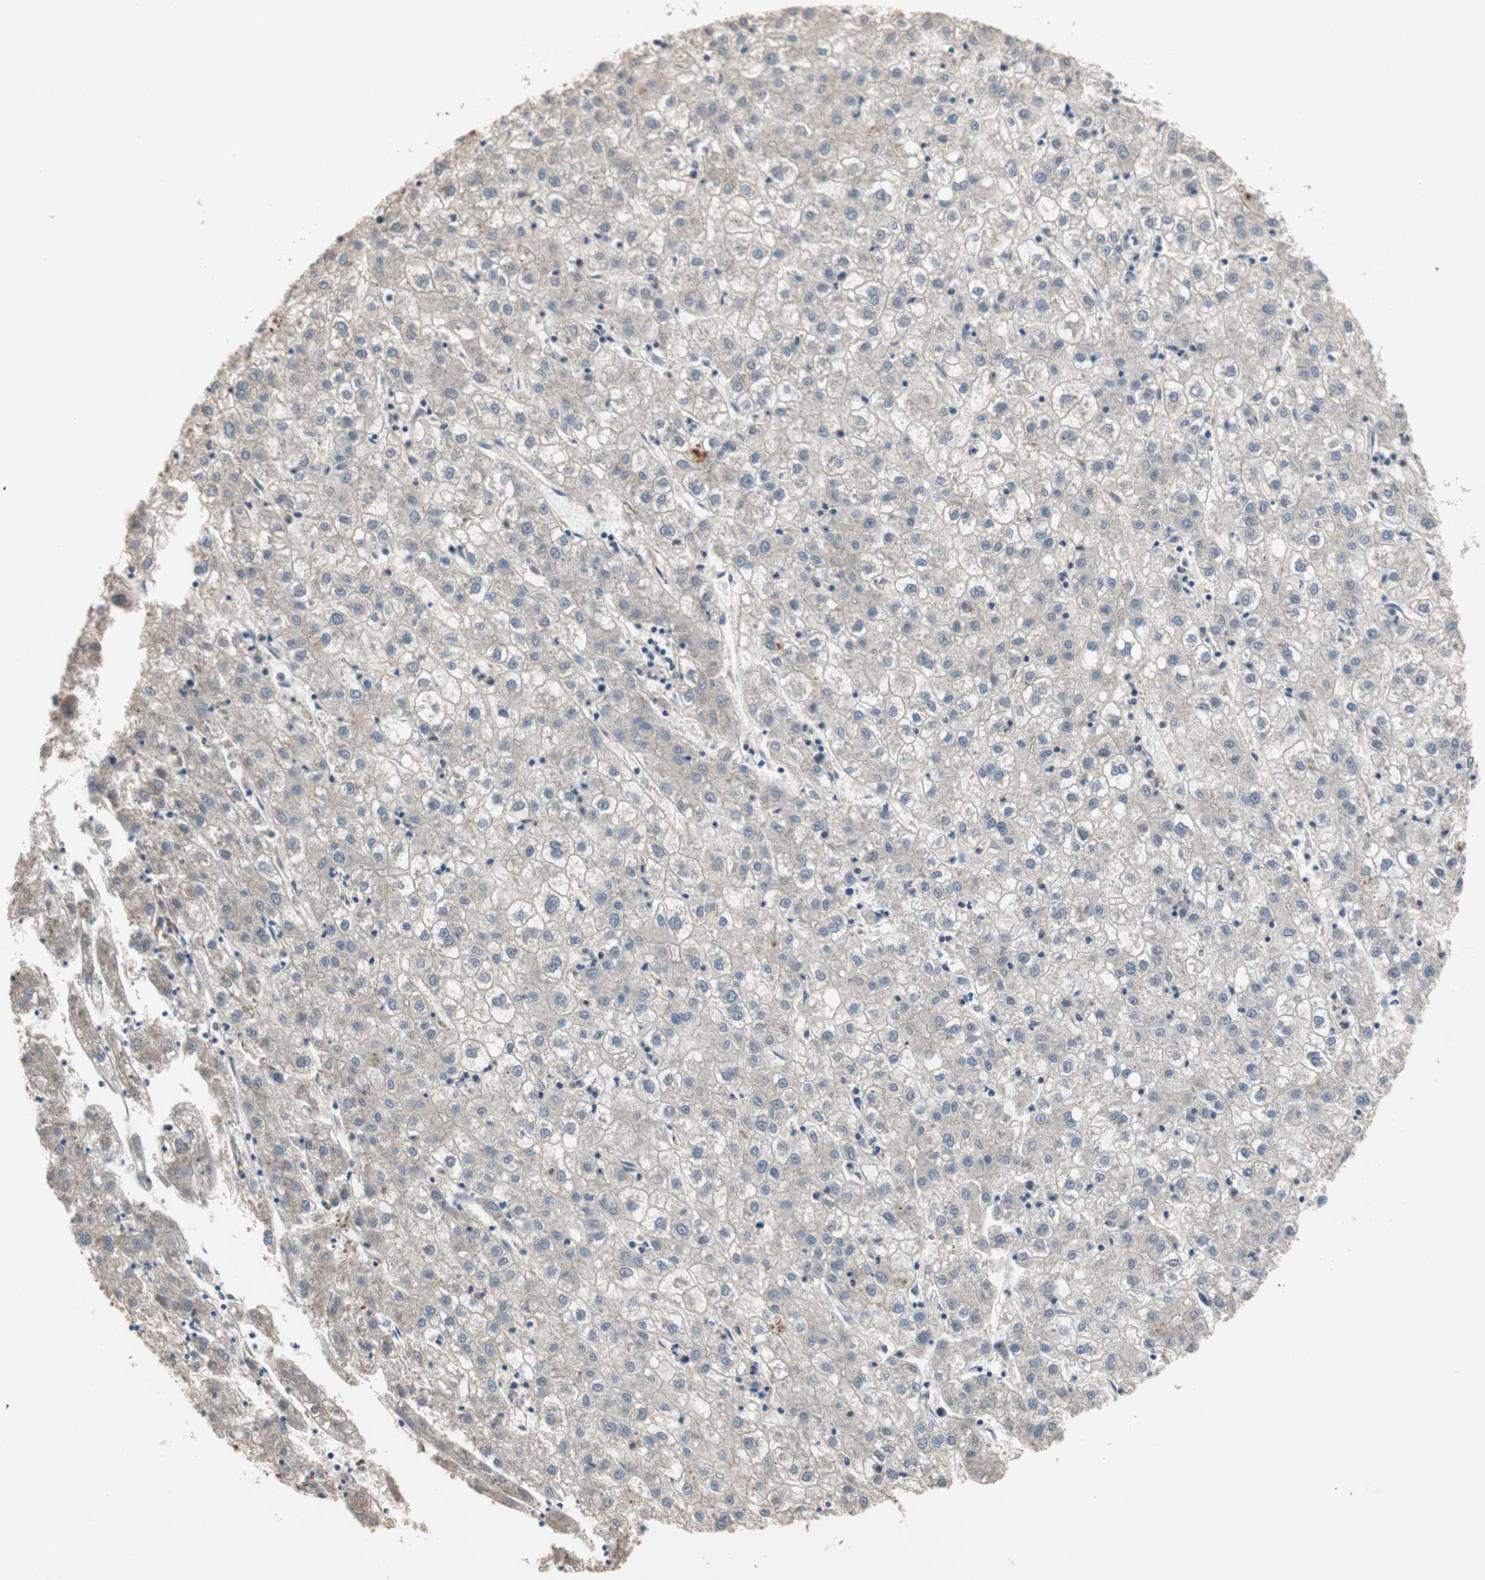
{"staining": {"intensity": "weak", "quantity": "<25%", "location": "cytoplasmic/membranous"}, "tissue": "liver cancer", "cell_type": "Tumor cells", "image_type": "cancer", "snomed": [{"axis": "morphology", "description": "Carcinoma, Hepatocellular, NOS"}, {"axis": "topography", "description": "Liver"}], "caption": "DAB (3,3'-diaminobenzidine) immunohistochemical staining of hepatocellular carcinoma (liver) exhibits no significant expression in tumor cells. Brightfield microscopy of immunohistochemistry stained with DAB (brown) and hematoxylin (blue), captured at high magnification.", "gene": "ADAP1", "patient": {"sex": "male", "age": 72}}